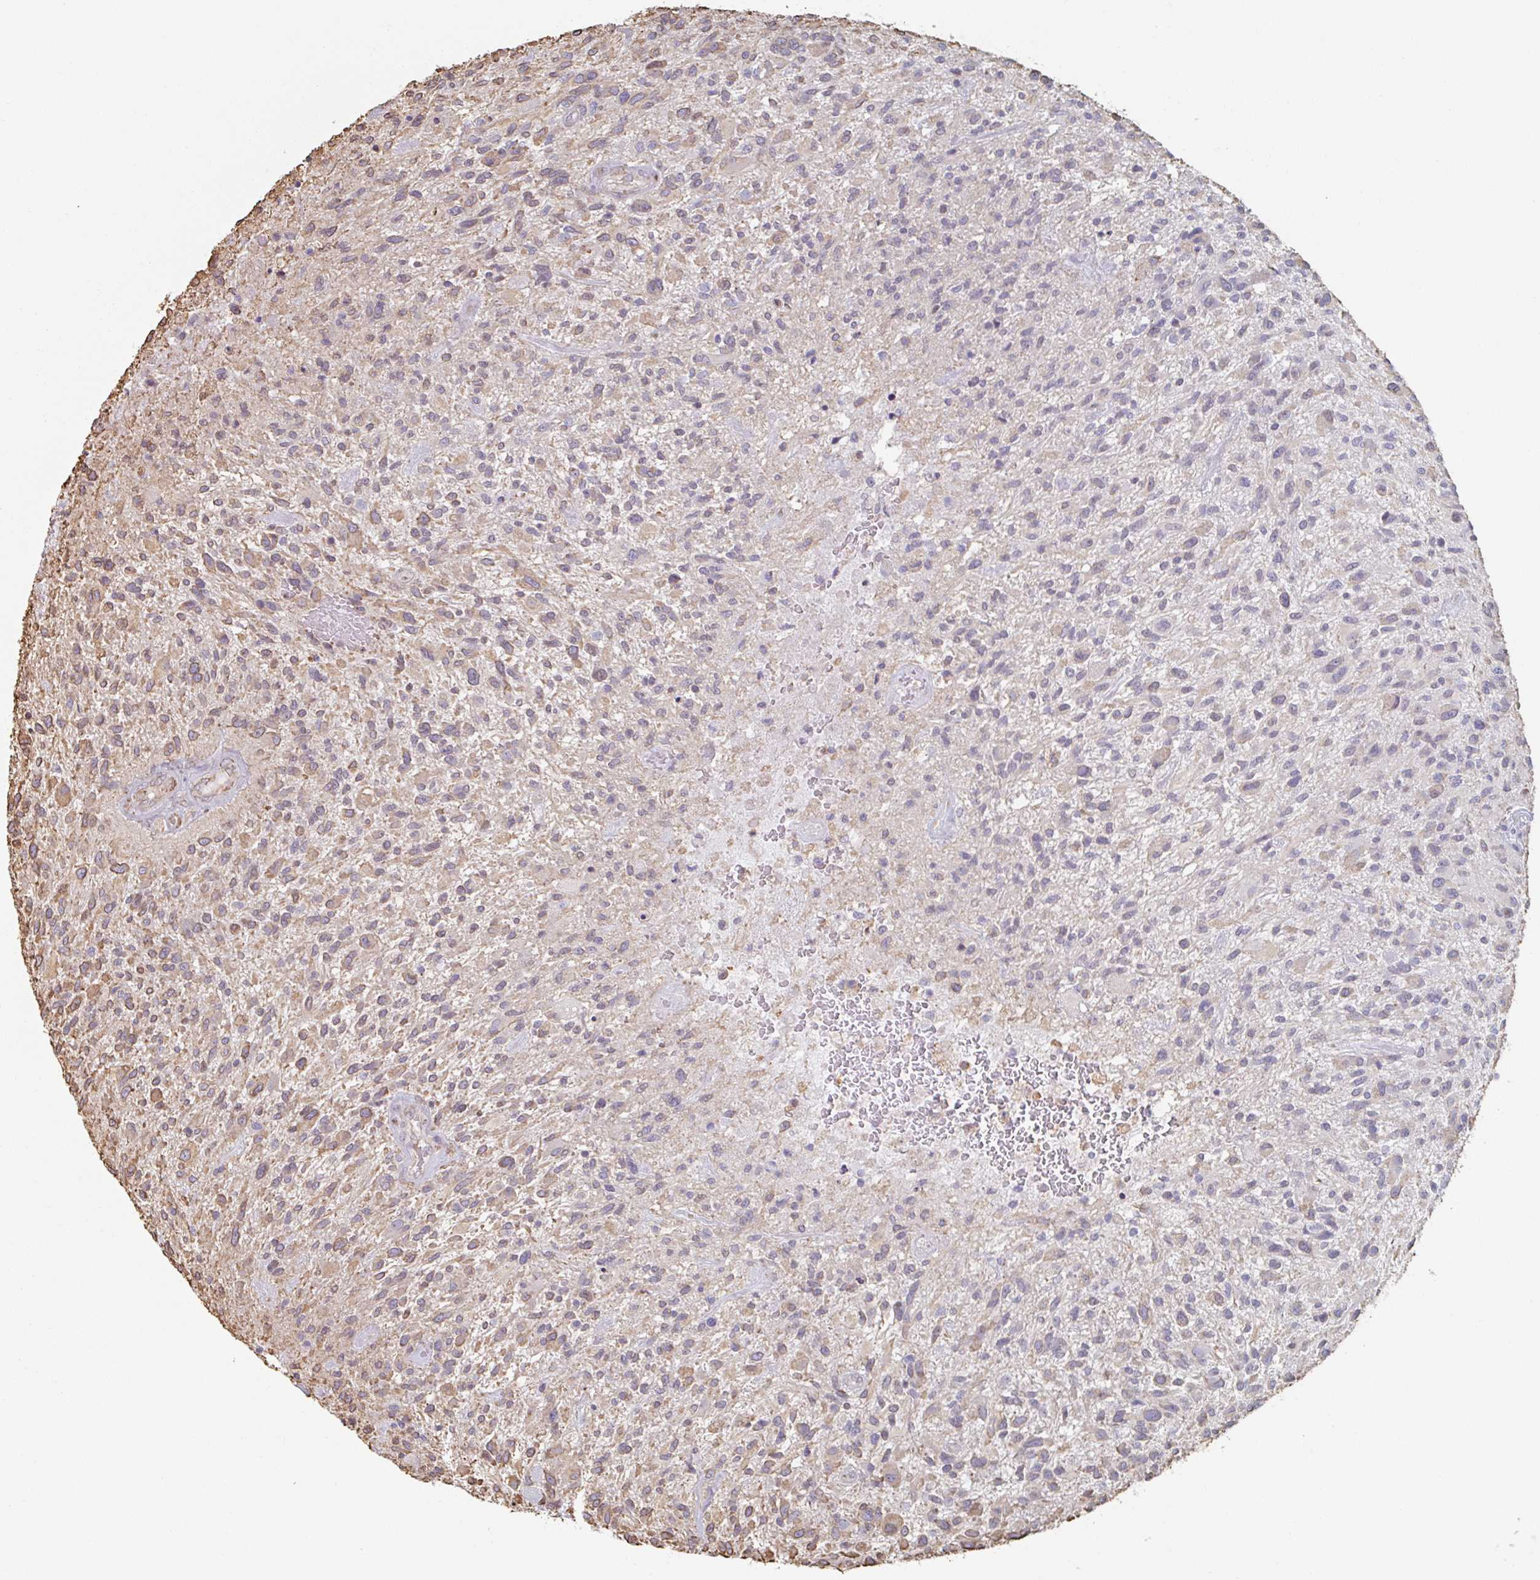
{"staining": {"intensity": "moderate", "quantity": "25%-75%", "location": "cytoplasmic/membranous"}, "tissue": "glioma", "cell_type": "Tumor cells", "image_type": "cancer", "snomed": [{"axis": "morphology", "description": "Glioma, malignant, High grade"}, {"axis": "topography", "description": "Brain"}], "caption": "Immunohistochemistry (IHC) of malignant glioma (high-grade) displays medium levels of moderate cytoplasmic/membranous expression in approximately 25%-75% of tumor cells.", "gene": "RAB5IF", "patient": {"sex": "male", "age": 47}}